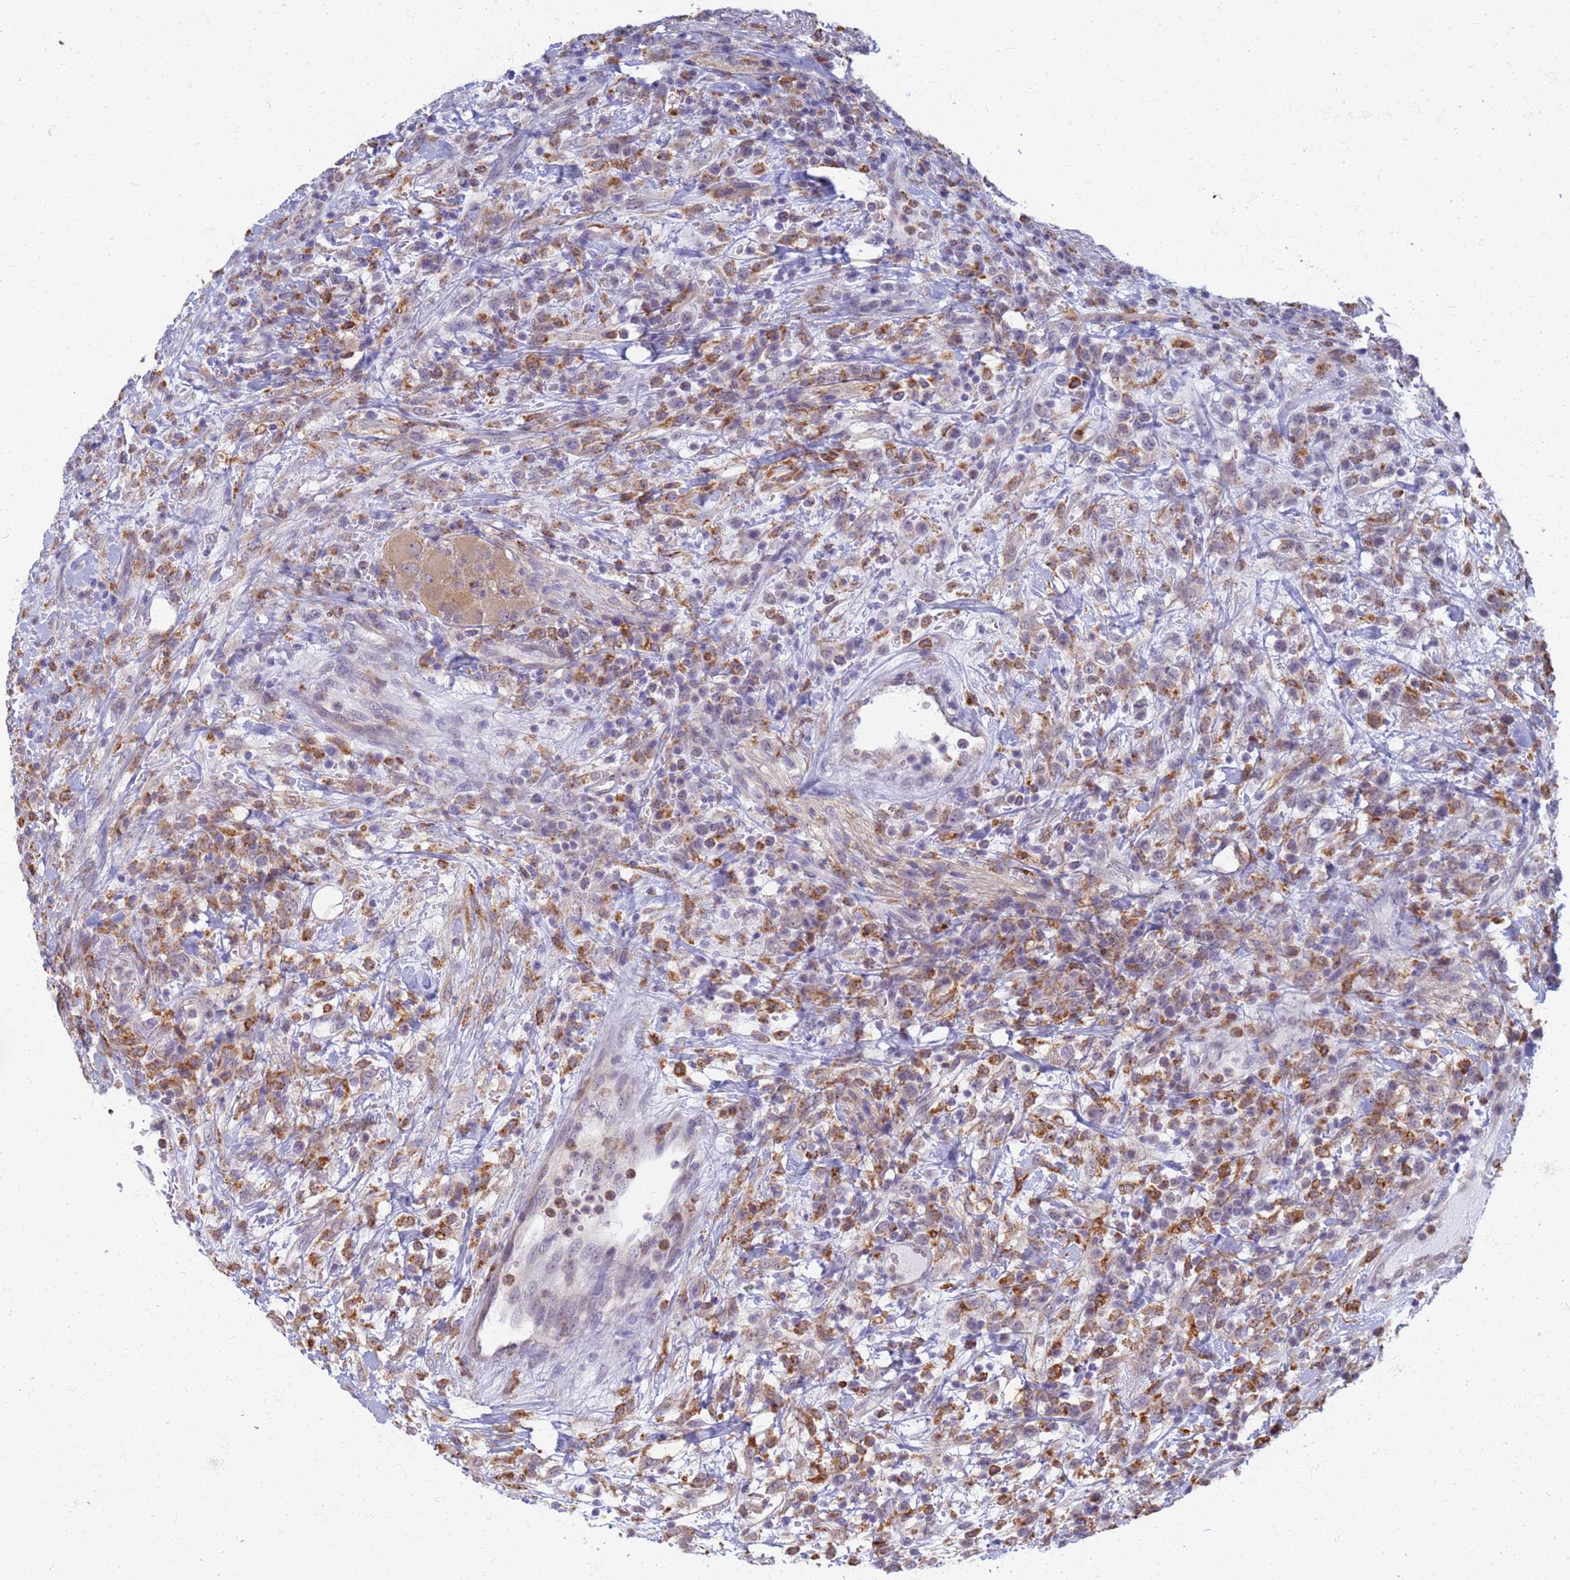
{"staining": {"intensity": "moderate", "quantity": "25%-75%", "location": "cytoplasmic/membranous"}, "tissue": "lymphoma", "cell_type": "Tumor cells", "image_type": "cancer", "snomed": [{"axis": "morphology", "description": "Malignant lymphoma, non-Hodgkin's type, High grade"}, {"axis": "topography", "description": "Colon"}], "caption": "A micrograph showing moderate cytoplasmic/membranous staining in about 25%-75% of tumor cells in high-grade malignant lymphoma, non-Hodgkin's type, as visualized by brown immunohistochemical staining.", "gene": "ATP6V1E1", "patient": {"sex": "female", "age": 53}}